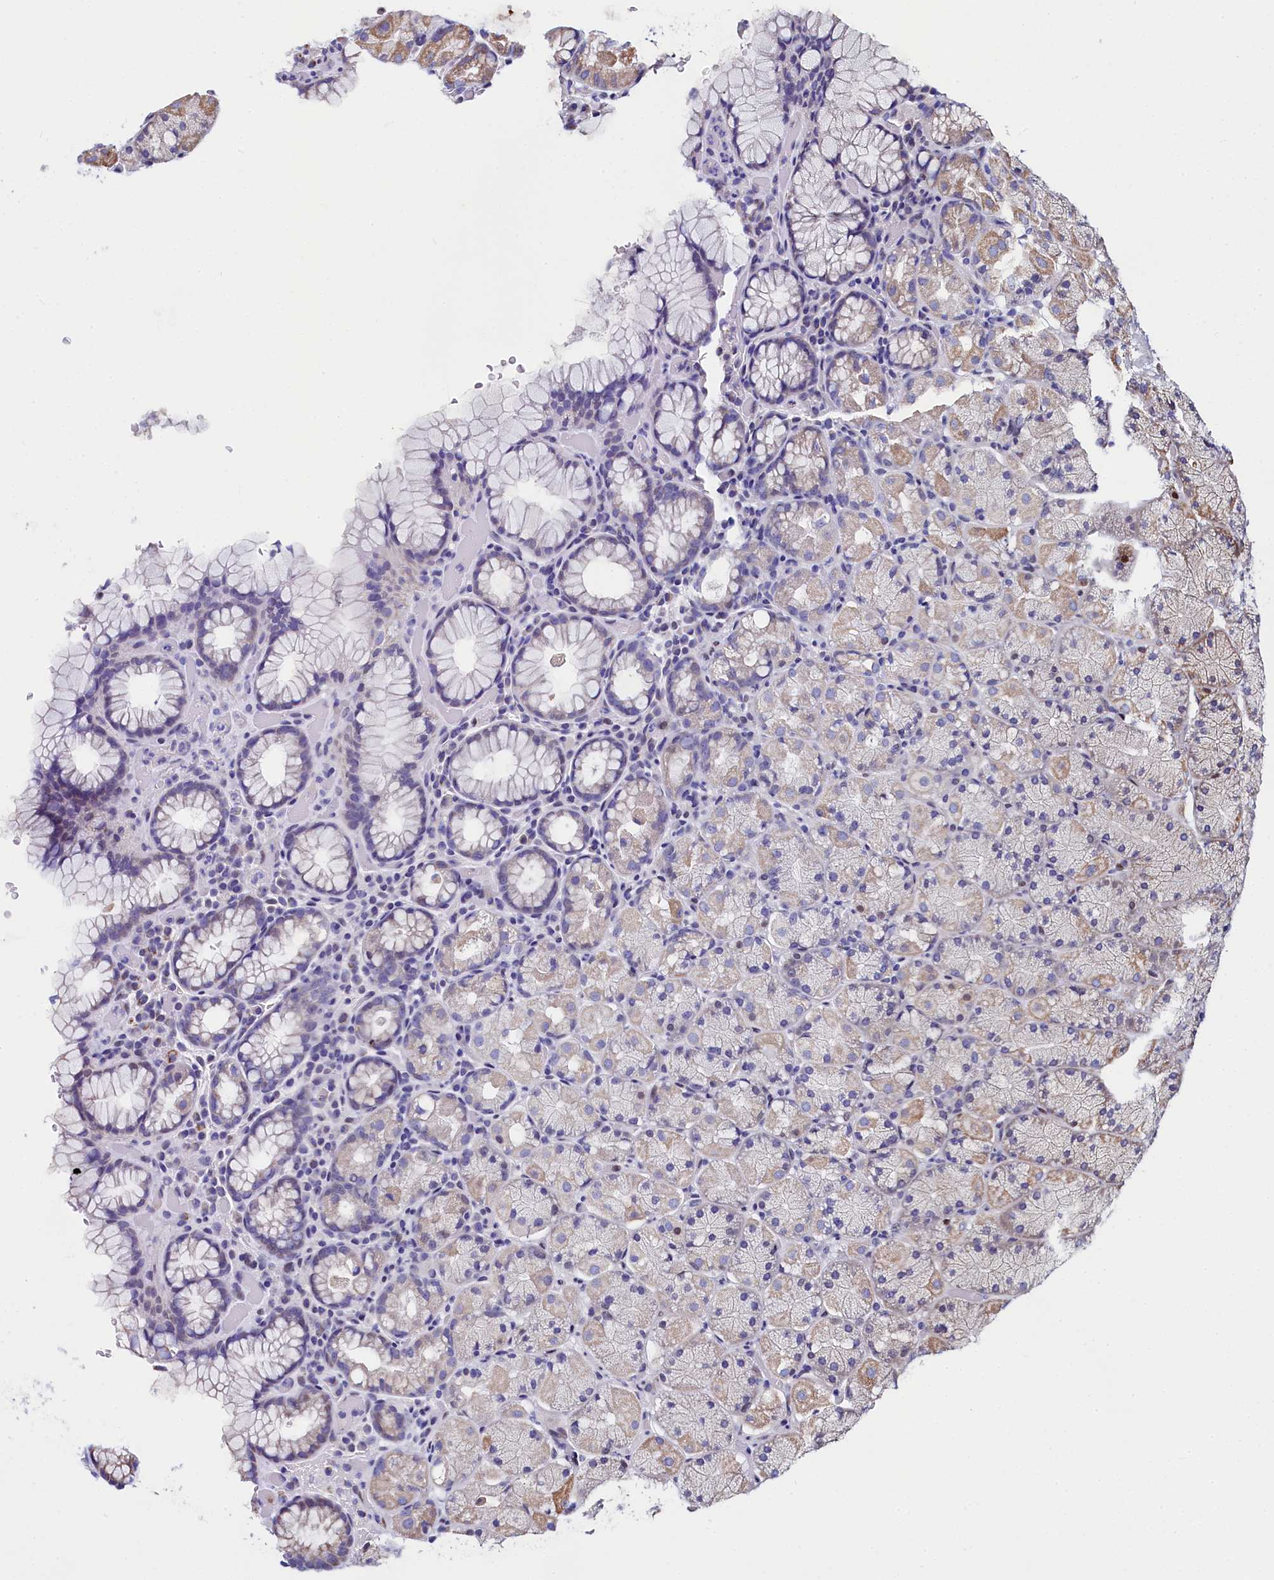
{"staining": {"intensity": "weak", "quantity": "25%-75%", "location": "cytoplasmic/membranous"}, "tissue": "stomach", "cell_type": "Glandular cells", "image_type": "normal", "snomed": [{"axis": "morphology", "description": "Normal tissue, NOS"}, {"axis": "topography", "description": "Stomach, upper"}, {"axis": "topography", "description": "Stomach, lower"}], "caption": "Immunohistochemical staining of unremarkable human stomach reveals low levels of weak cytoplasmic/membranous positivity in about 25%-75% of glandular cells.", "gene": "HDGFL3", "patient": {"sex": "male", "age": 80}}